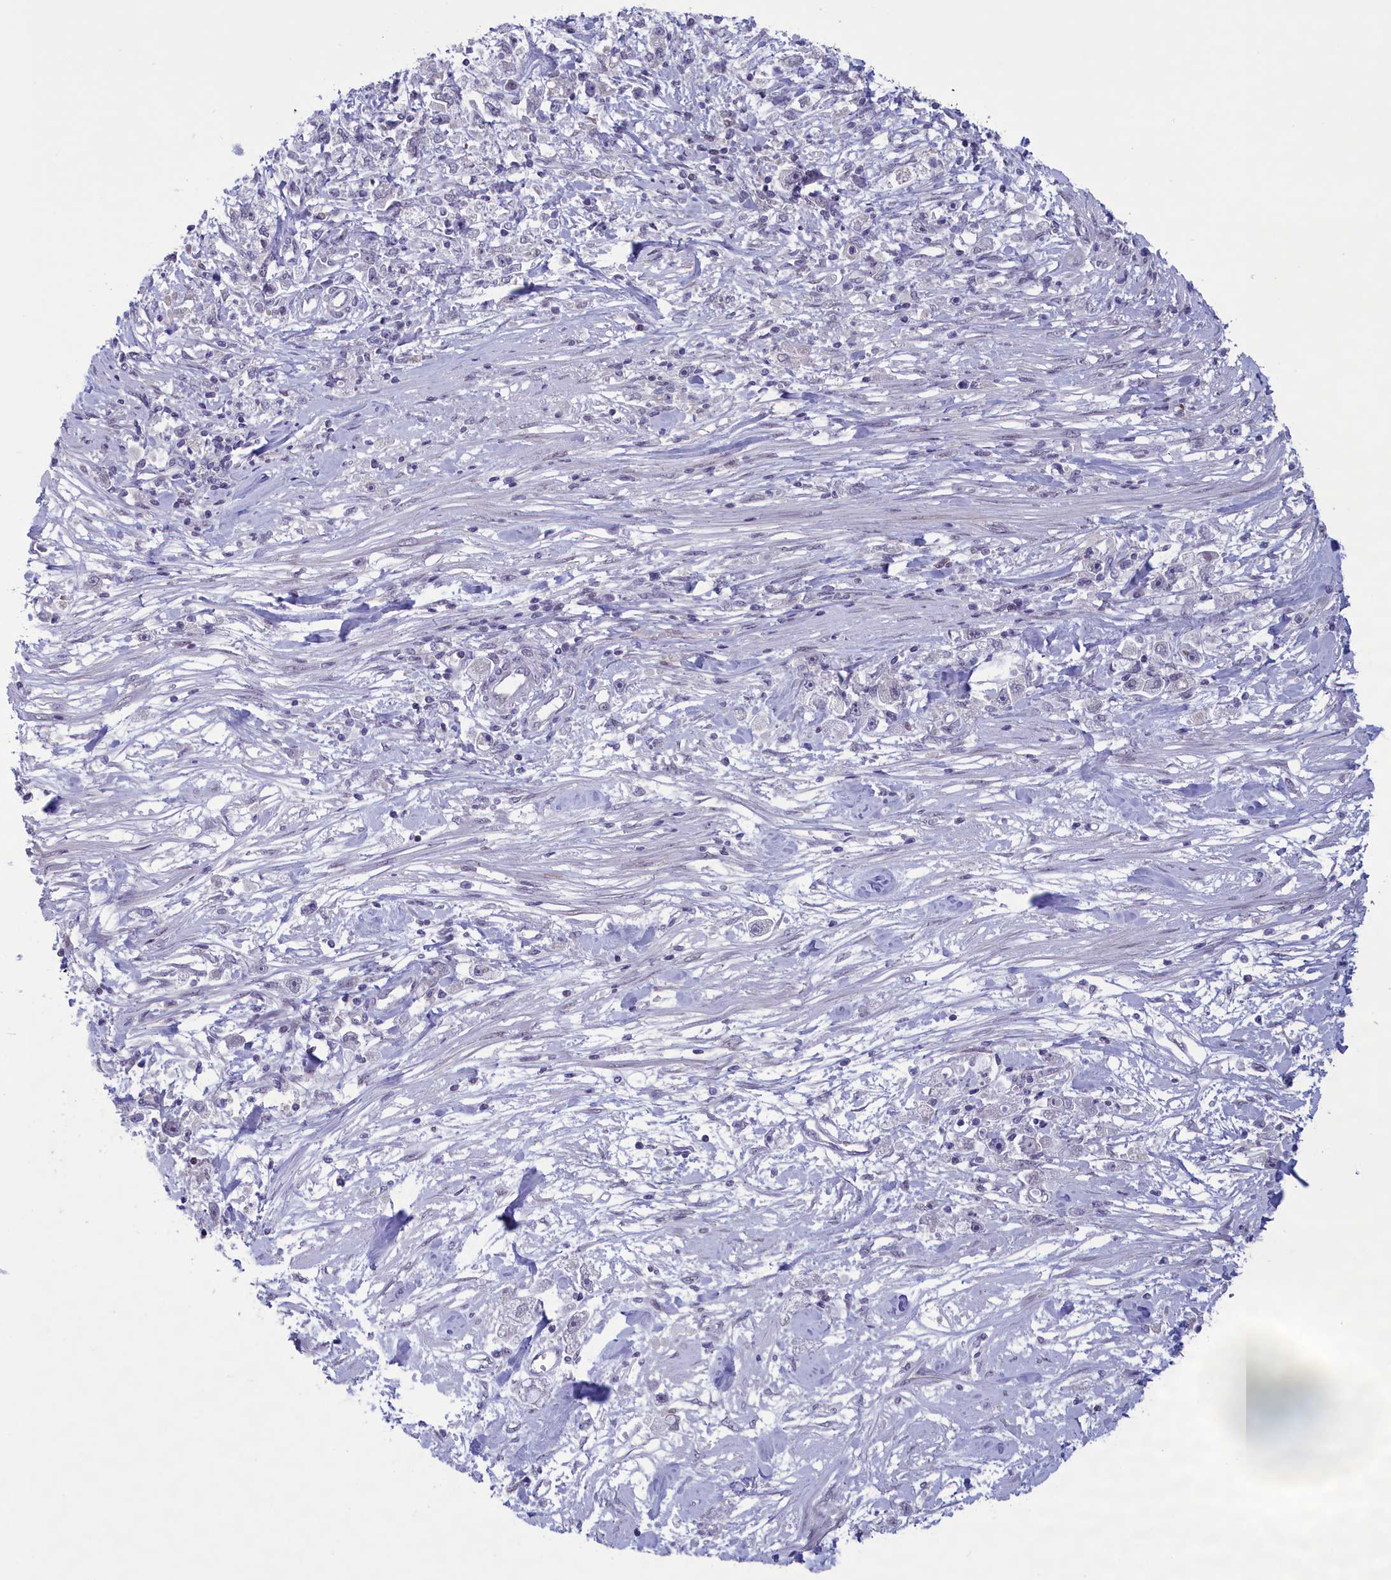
{"staining": {"intensity": "negative", "quantity": "none", "location": "none"}, "tissue": "stomach cancer", "cell_type": "Tumor cells", "image_type": "cancer", "snomed": [{"axis": "morphology", "description": "Adenocarcinoma, NOS"}, {"axis": "topography", "description": "Stomach"}], "caption": "This is an IHC micrograph of stomach cancer. There is no positivity in tumor cells.", "gene": "CORO2A", "patient": {"sex": "female", "age": 59}}